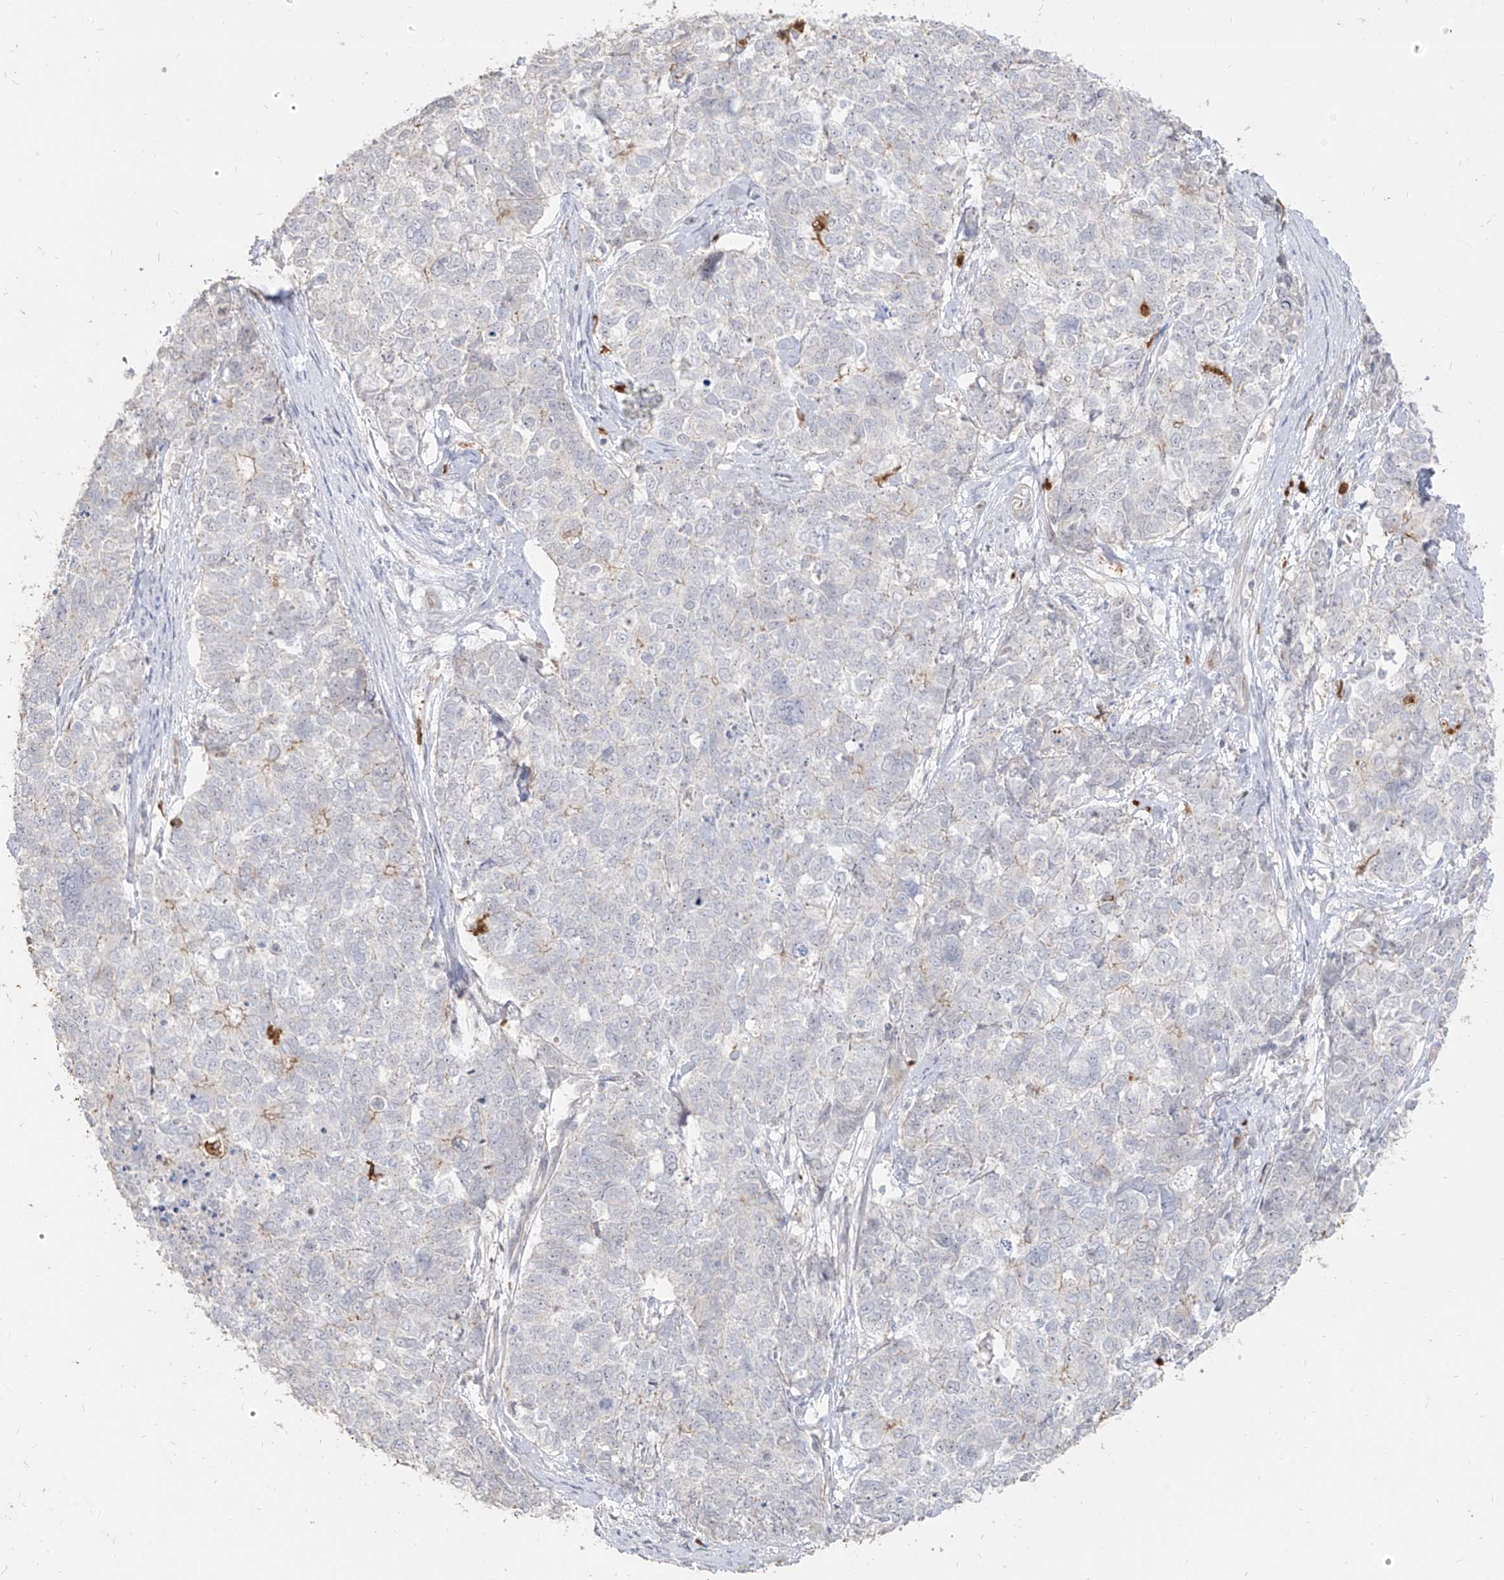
{"staining": {"intensity": "negative", "quantity": "none", "location": "none"}, "tissue": "cervical cancer", "cell_type": "Tumor cells", "image_type": "cancer", "snomed": [{"axis": "morphology", "description": "Squamous cell carcinoma, NOS"}, {"axis": "topography", "description": "Cervix"}], "caption": "Protein analysis of cervical squamous cell carcinoma displays no significant positivity in tumor cells.", "gene": "ZNF227", "patient": {"sex": "female", "age": 63}}